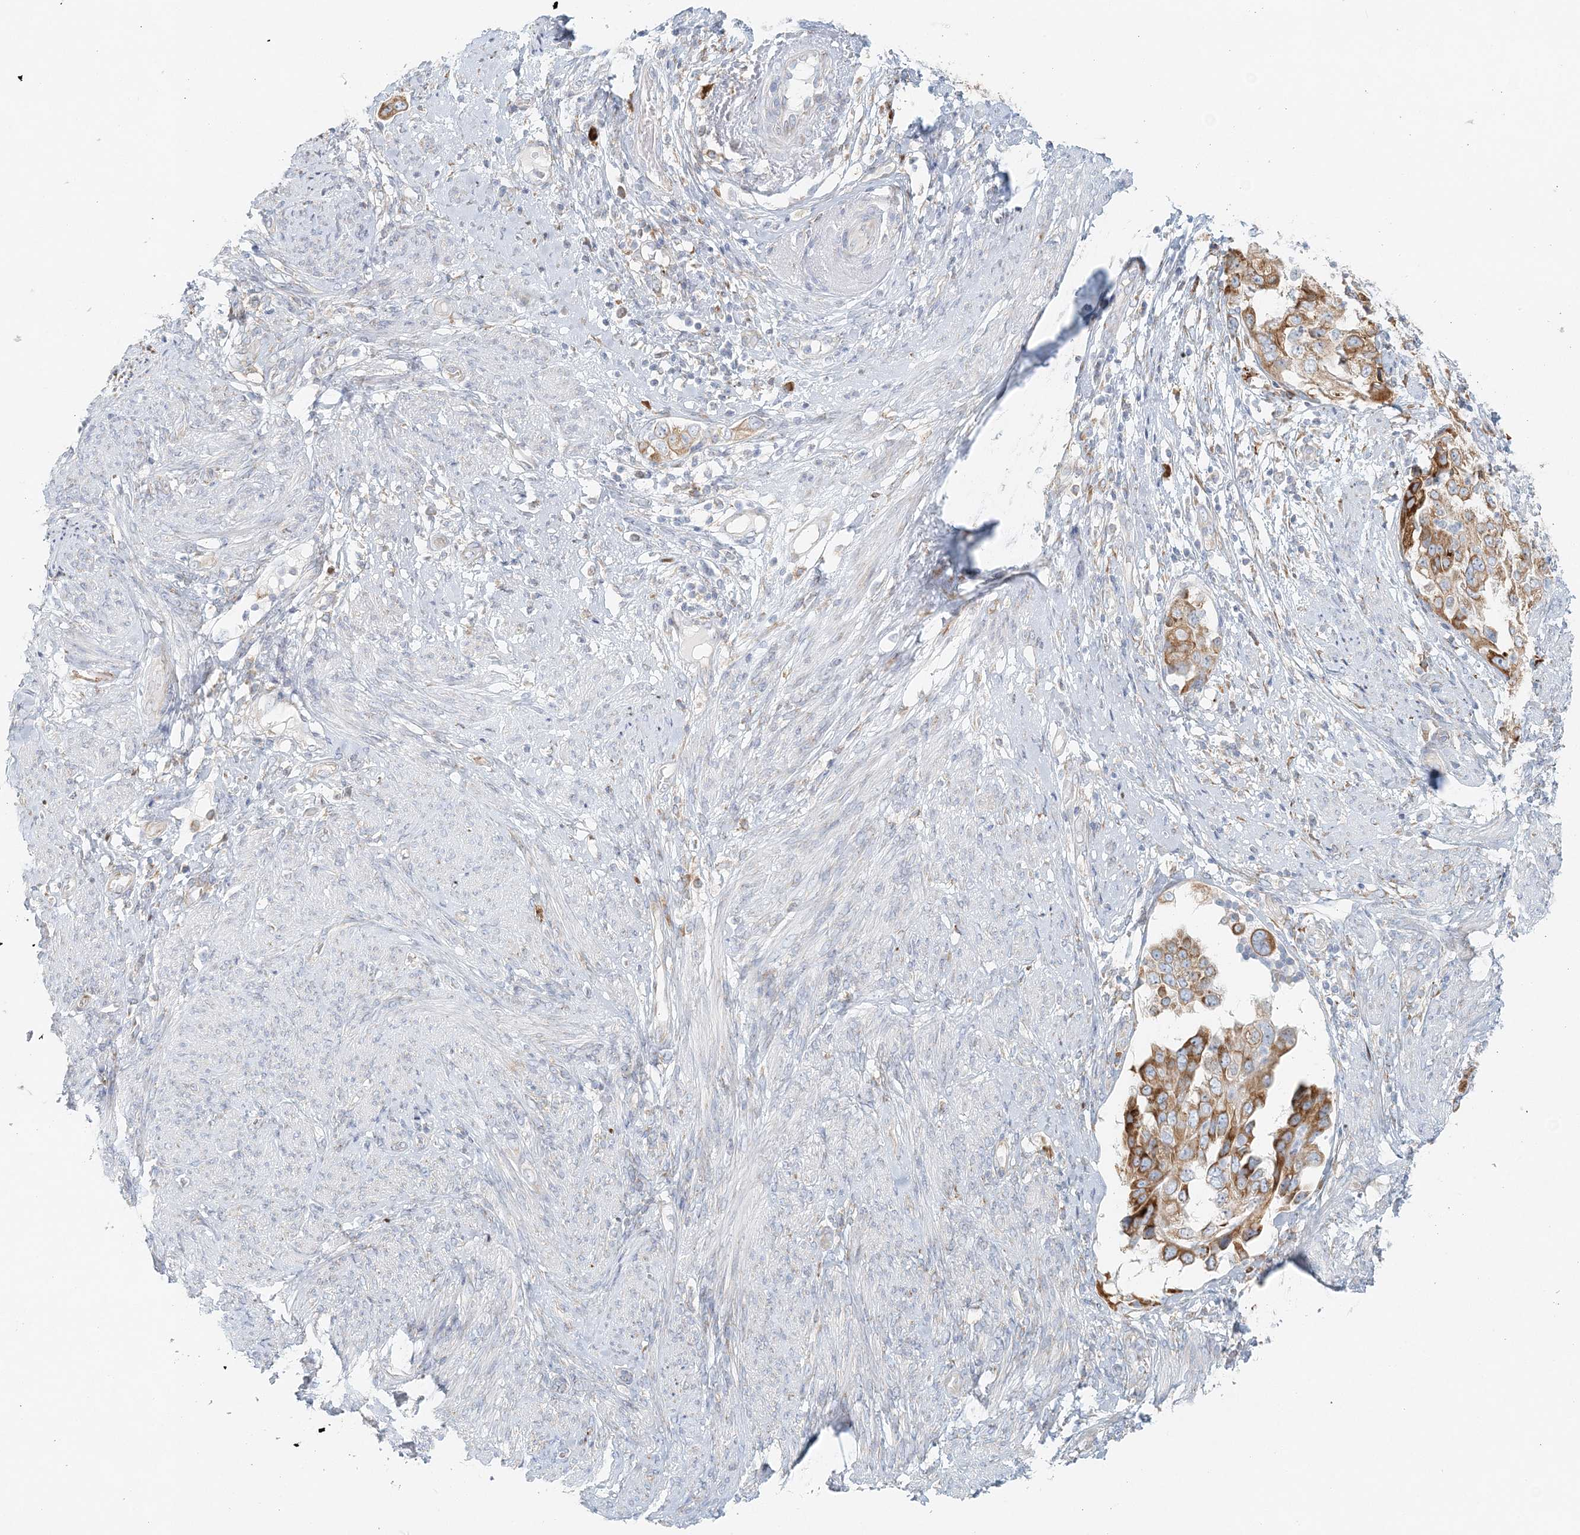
{"staining": {"intensity": "strong", "quantity": ">75%", "location": "cytoplasmic/membranous"}, "tissue": "endometrial cancer", "cell_type": "Tumor cells", "image_type": "cancer", "snomed": [{"axis": "morphology", "description": "Adenocarcinoma, NOS"}, {"axis": "topography", "description": "Endometrium"}], "caption": "Immunohistochemical staining of human endometrial cancer (adenocarcinoma) displays high levels of strong cytoplasmic/membranous staining in approximately >75% of tumor cells. (brown staining indicates protein expression, while blue staining denotes nuclei).", "gene": "STK11IP", "patient": {"sex": "female", "age": 85}}